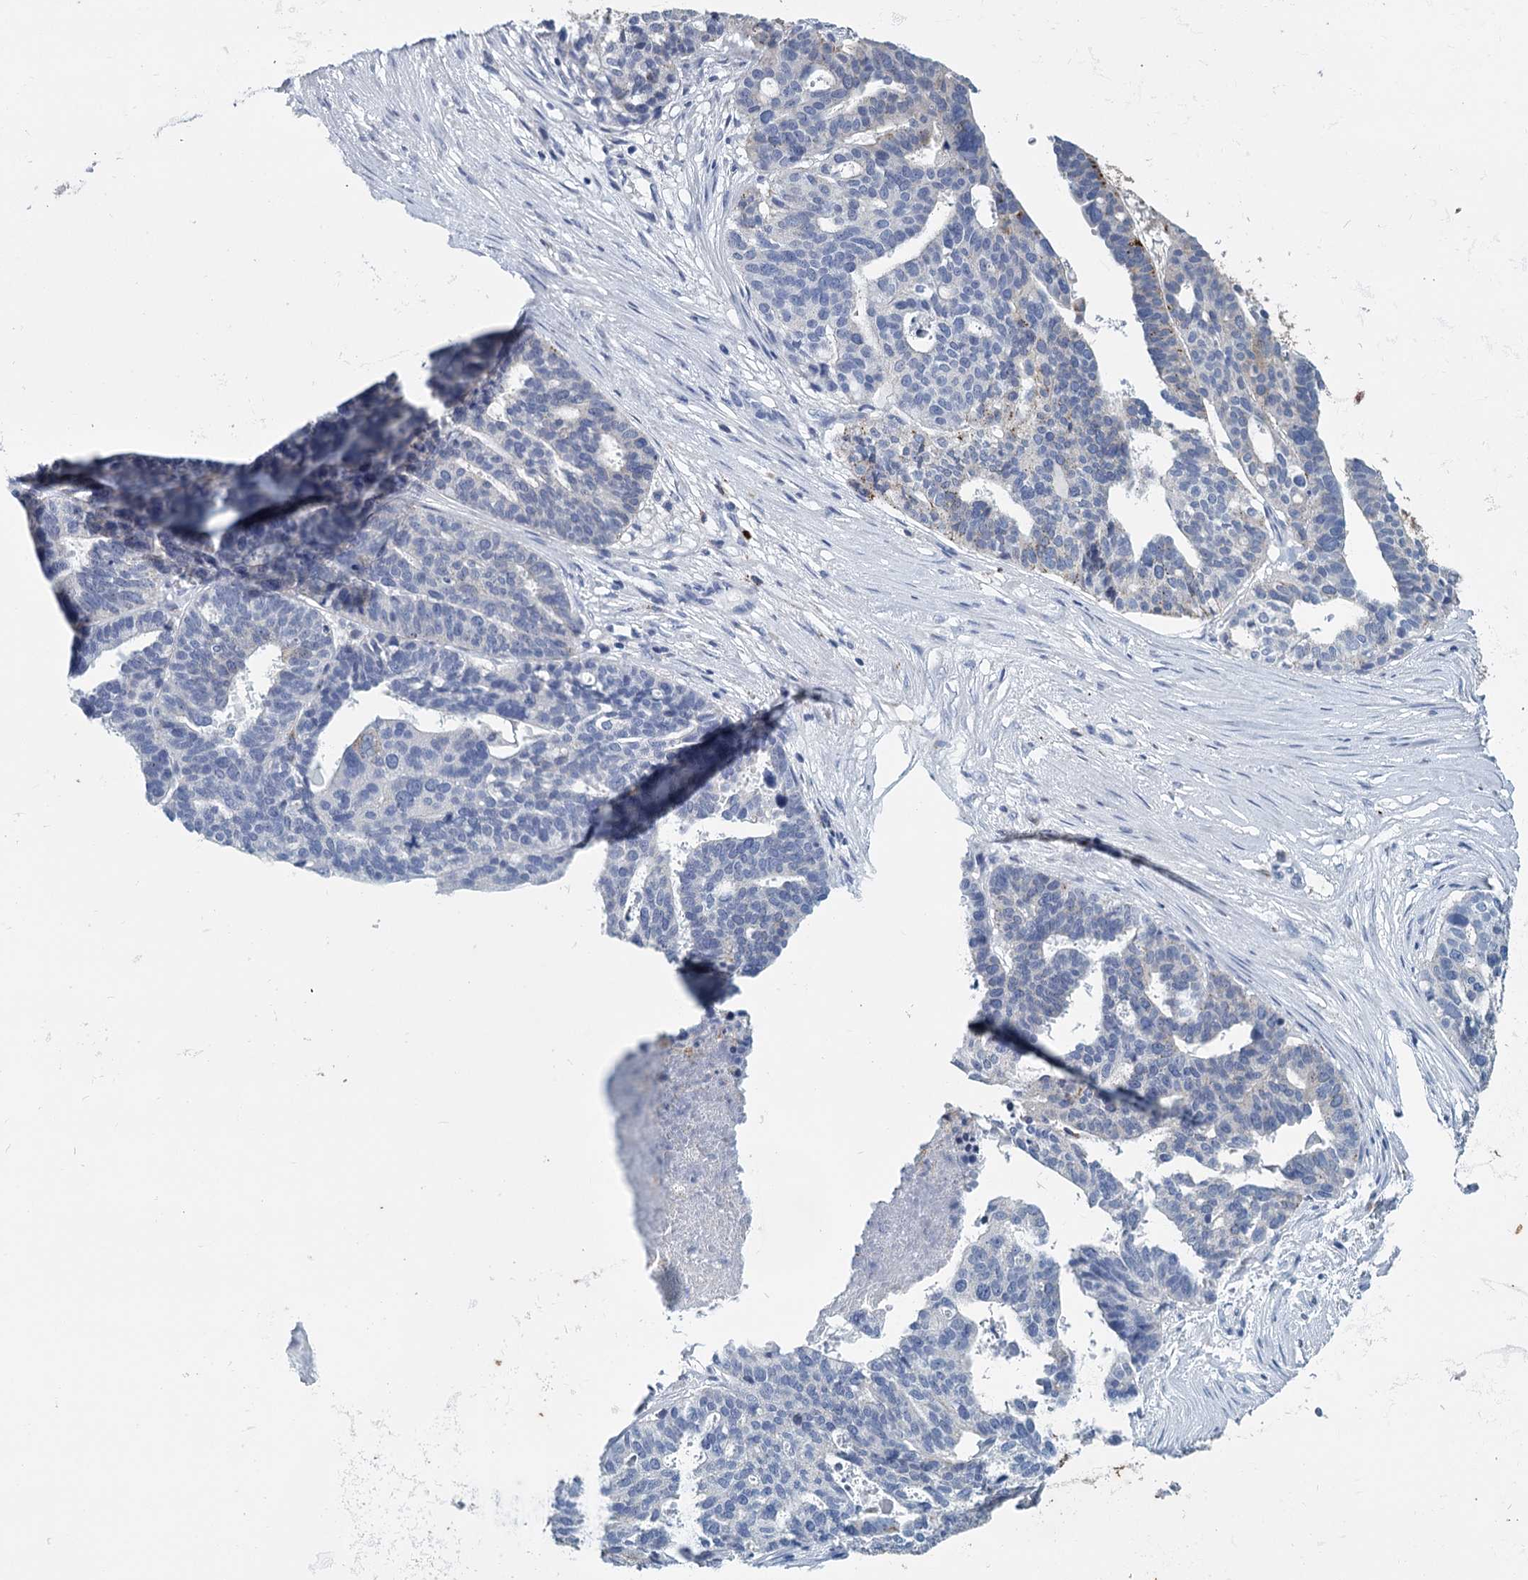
{"staining": {"intensity": "negative", "quantity": "none", "location": "none"}, "tissue": "ovarian cancer", "cell_type": "Tumor cells", "image_type": "cancer", "snomed": [{"axis": "morphology", "description": "Cystadenocarcinoma, serous, NOS"}, {"axis": "topography", "description": "Ovary"}], "caption": "This is a histopathology image of immunohistochemistry staining of serous cystadenocarcinoma (ovarian), which shows no expression in tumor cells.", "gene": "METTL7B", "patient": {"sex": "female", "age": 59}}